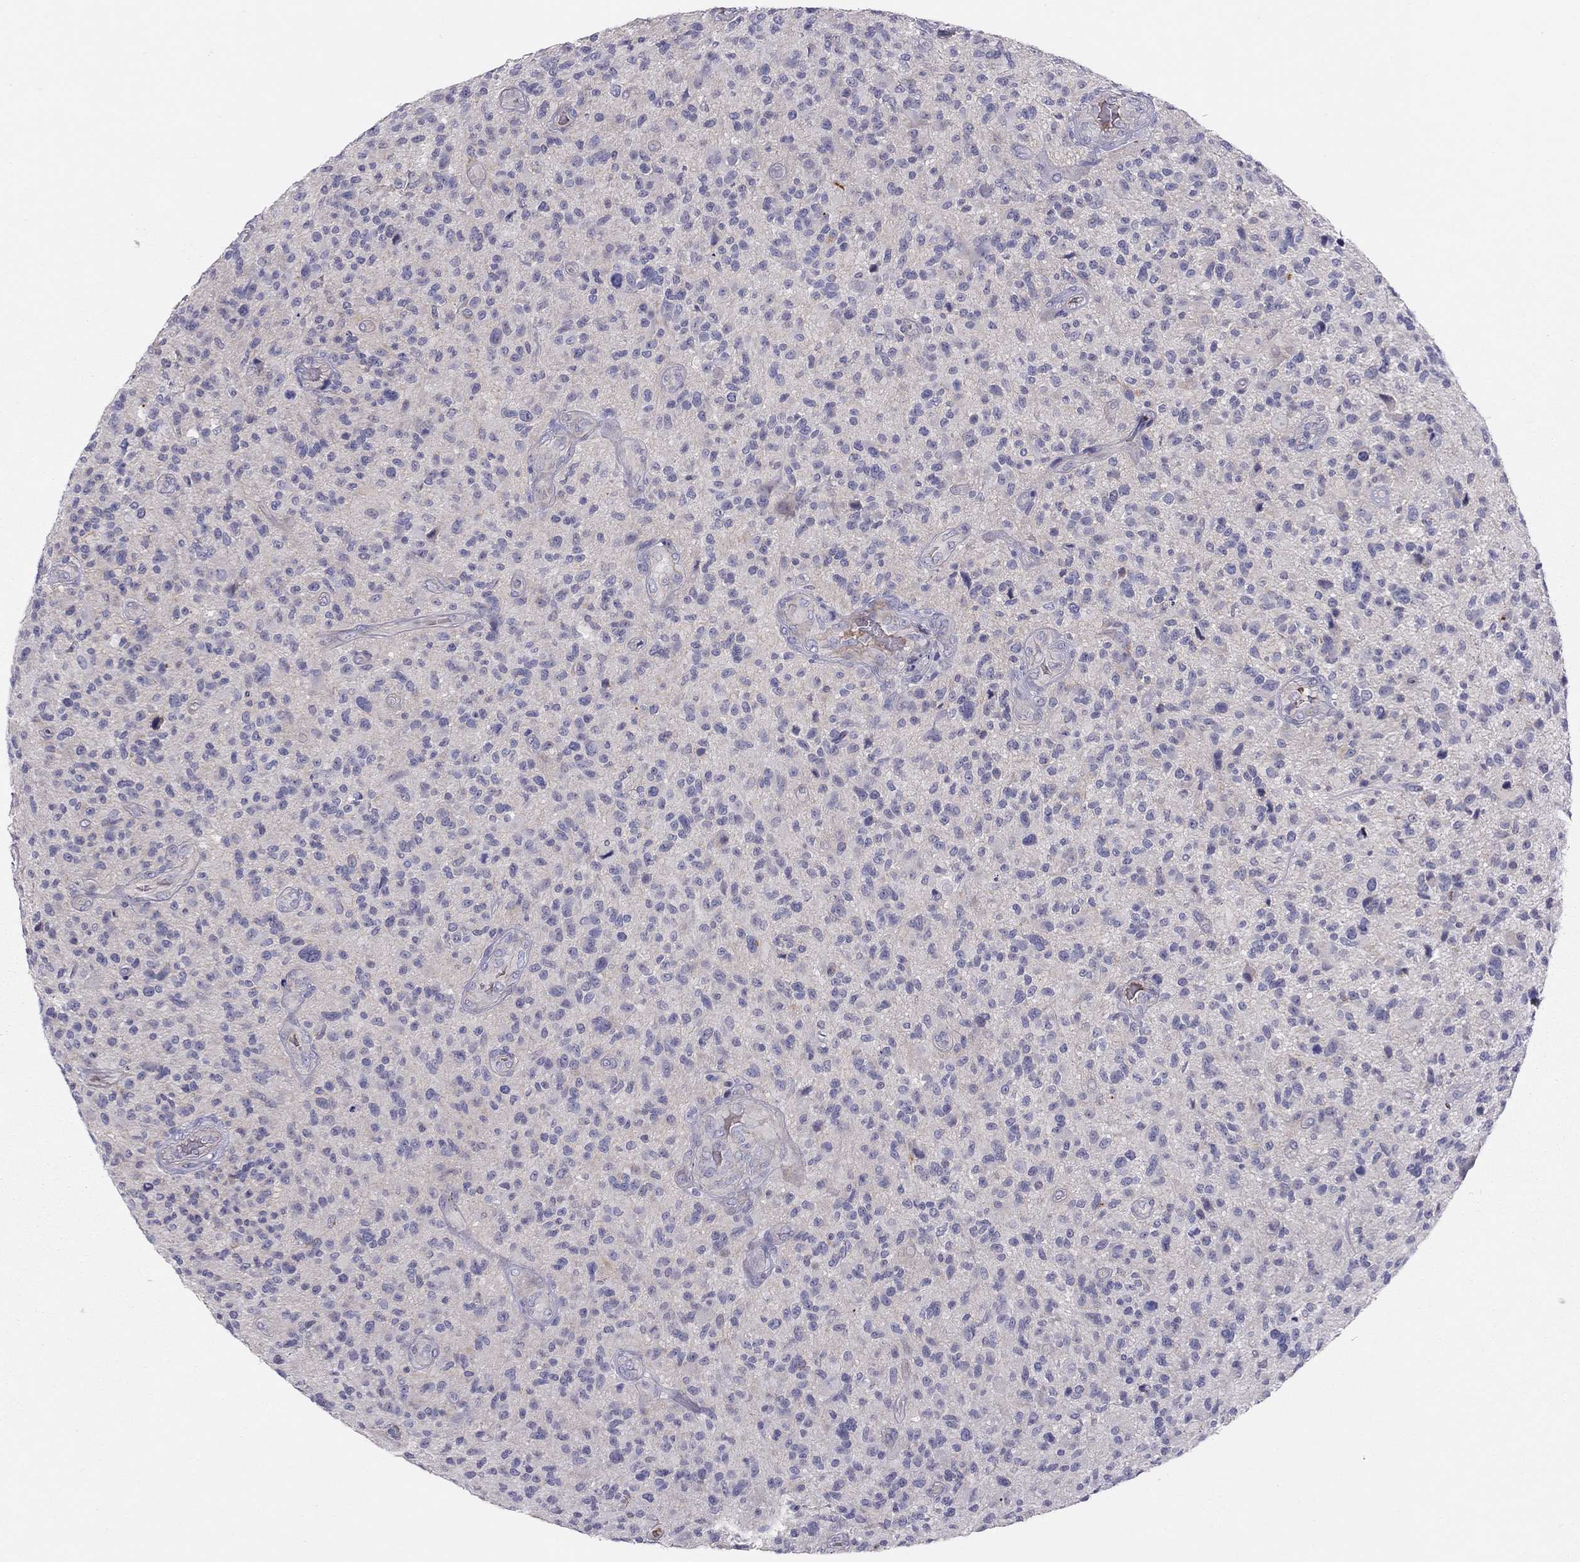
{"staining": {"intensity": "negative", "quantity": "none", "location": "none"}, "tissue": "glioma", "cell_type": "Tumor cells", "image_type": "cancer", "snomed": [{"axis": "morphology", "description": "Glioma, malignant, High grade"}, {"axis": "topography", "description": "Brain"}], "caption": "A photomicrograph of malignant glioma (high-grade) stained for a protein demonstrates no brown staining in tumor cells.", "gene": "FRMD1", "patient": {"sex": "male", "age": 47}}